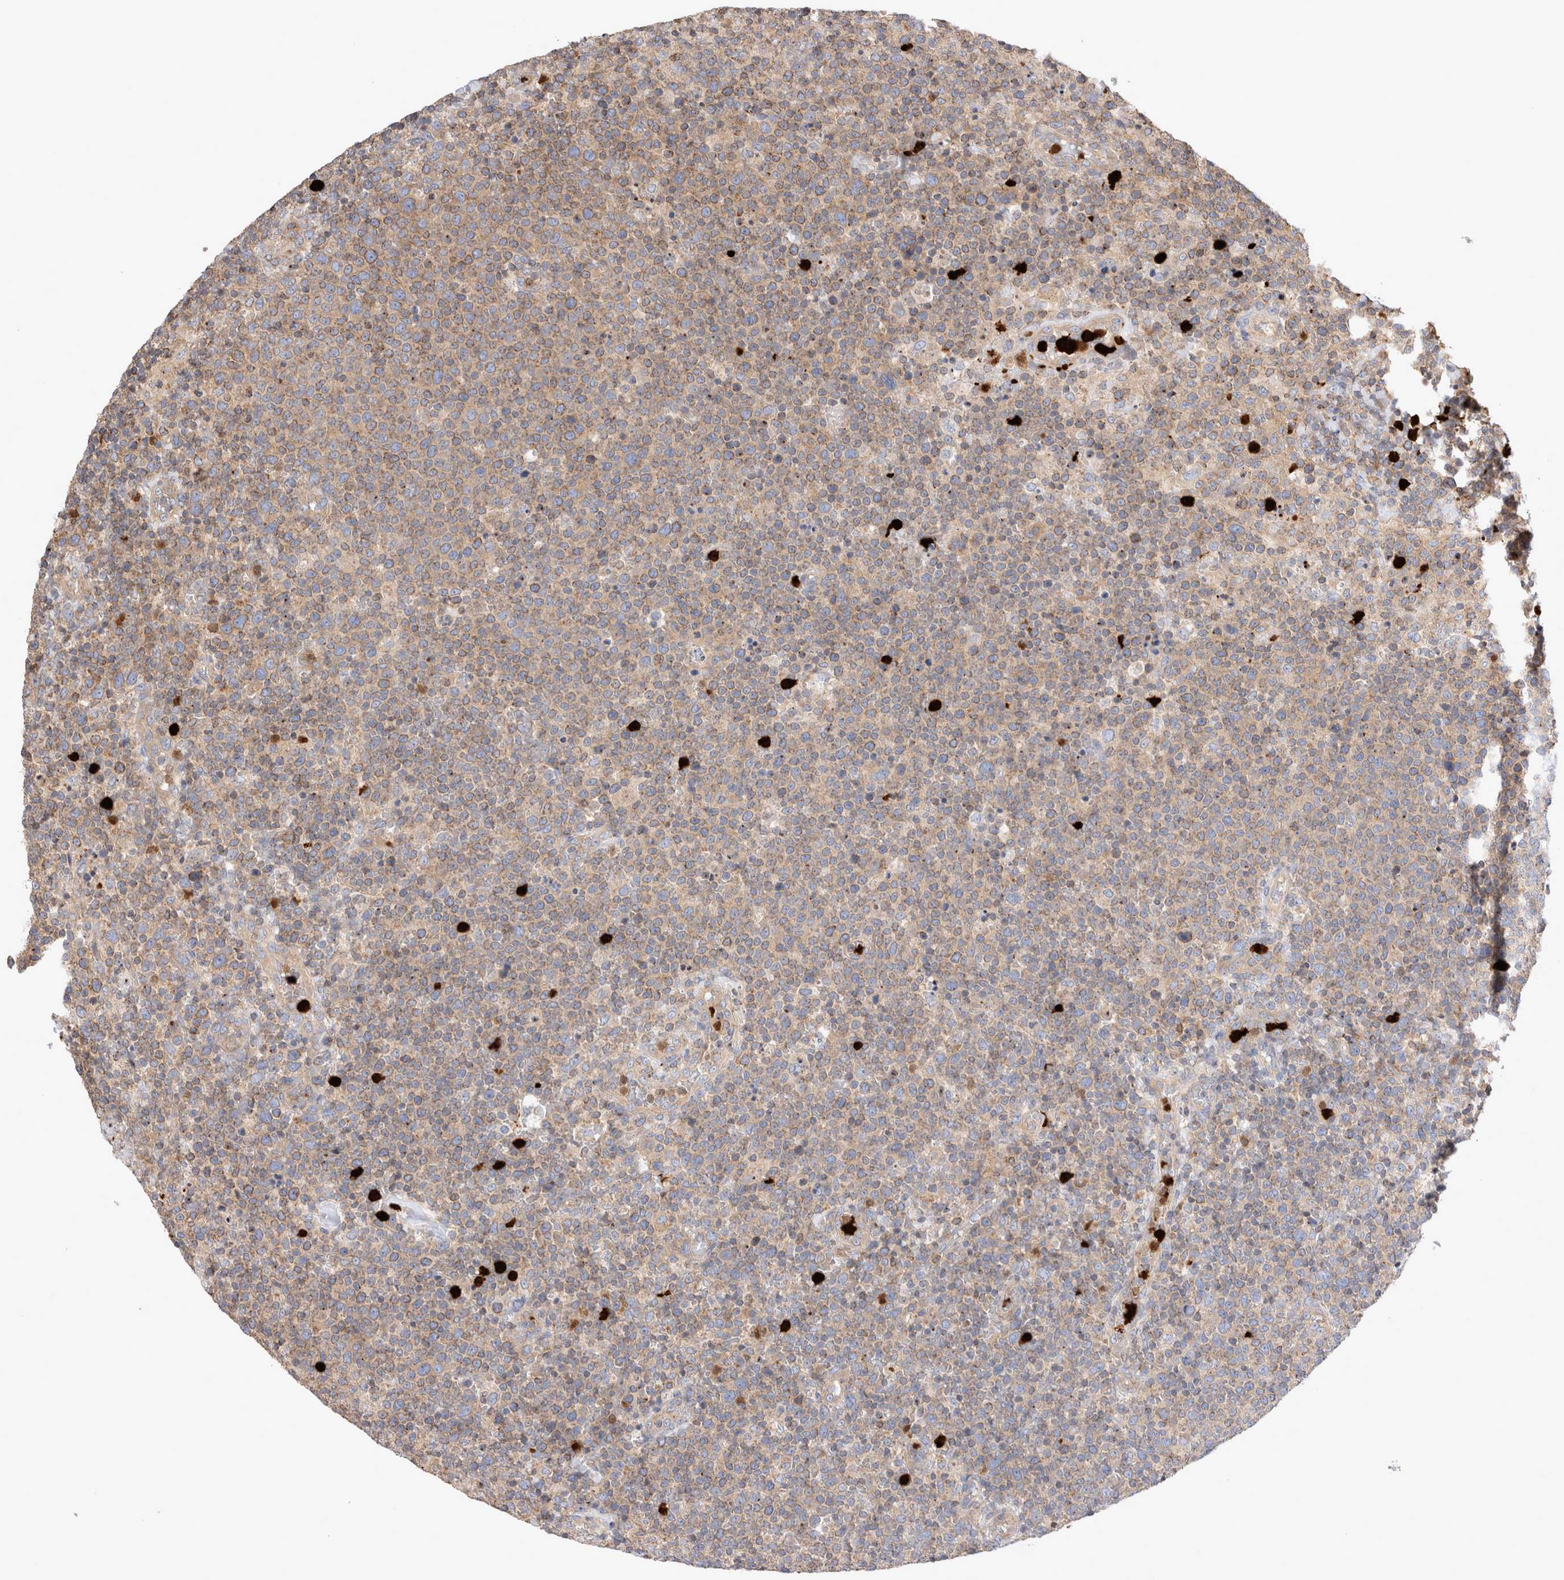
{"staining": {"intensity": "weak", "quantity": ">75%", "location": "cytoplasmic/membranous"}, "tissue": "lymphoma", "cell_type": "Tumor cells", "image_type": "cancer", "snomed": [{"axis": "morphology", "description": "Malignant lymphoma, non-Hodgkin's type, High grade"}, {"axis": "topography", "description": "Lymph node"}], "caption": "Weak cytoplasmic/membranous protein expression is seen in approximately >75% of tumor cells in lymphoma.", "gene": "NXT2", "patient": {"sex": "male", "age": 61}}